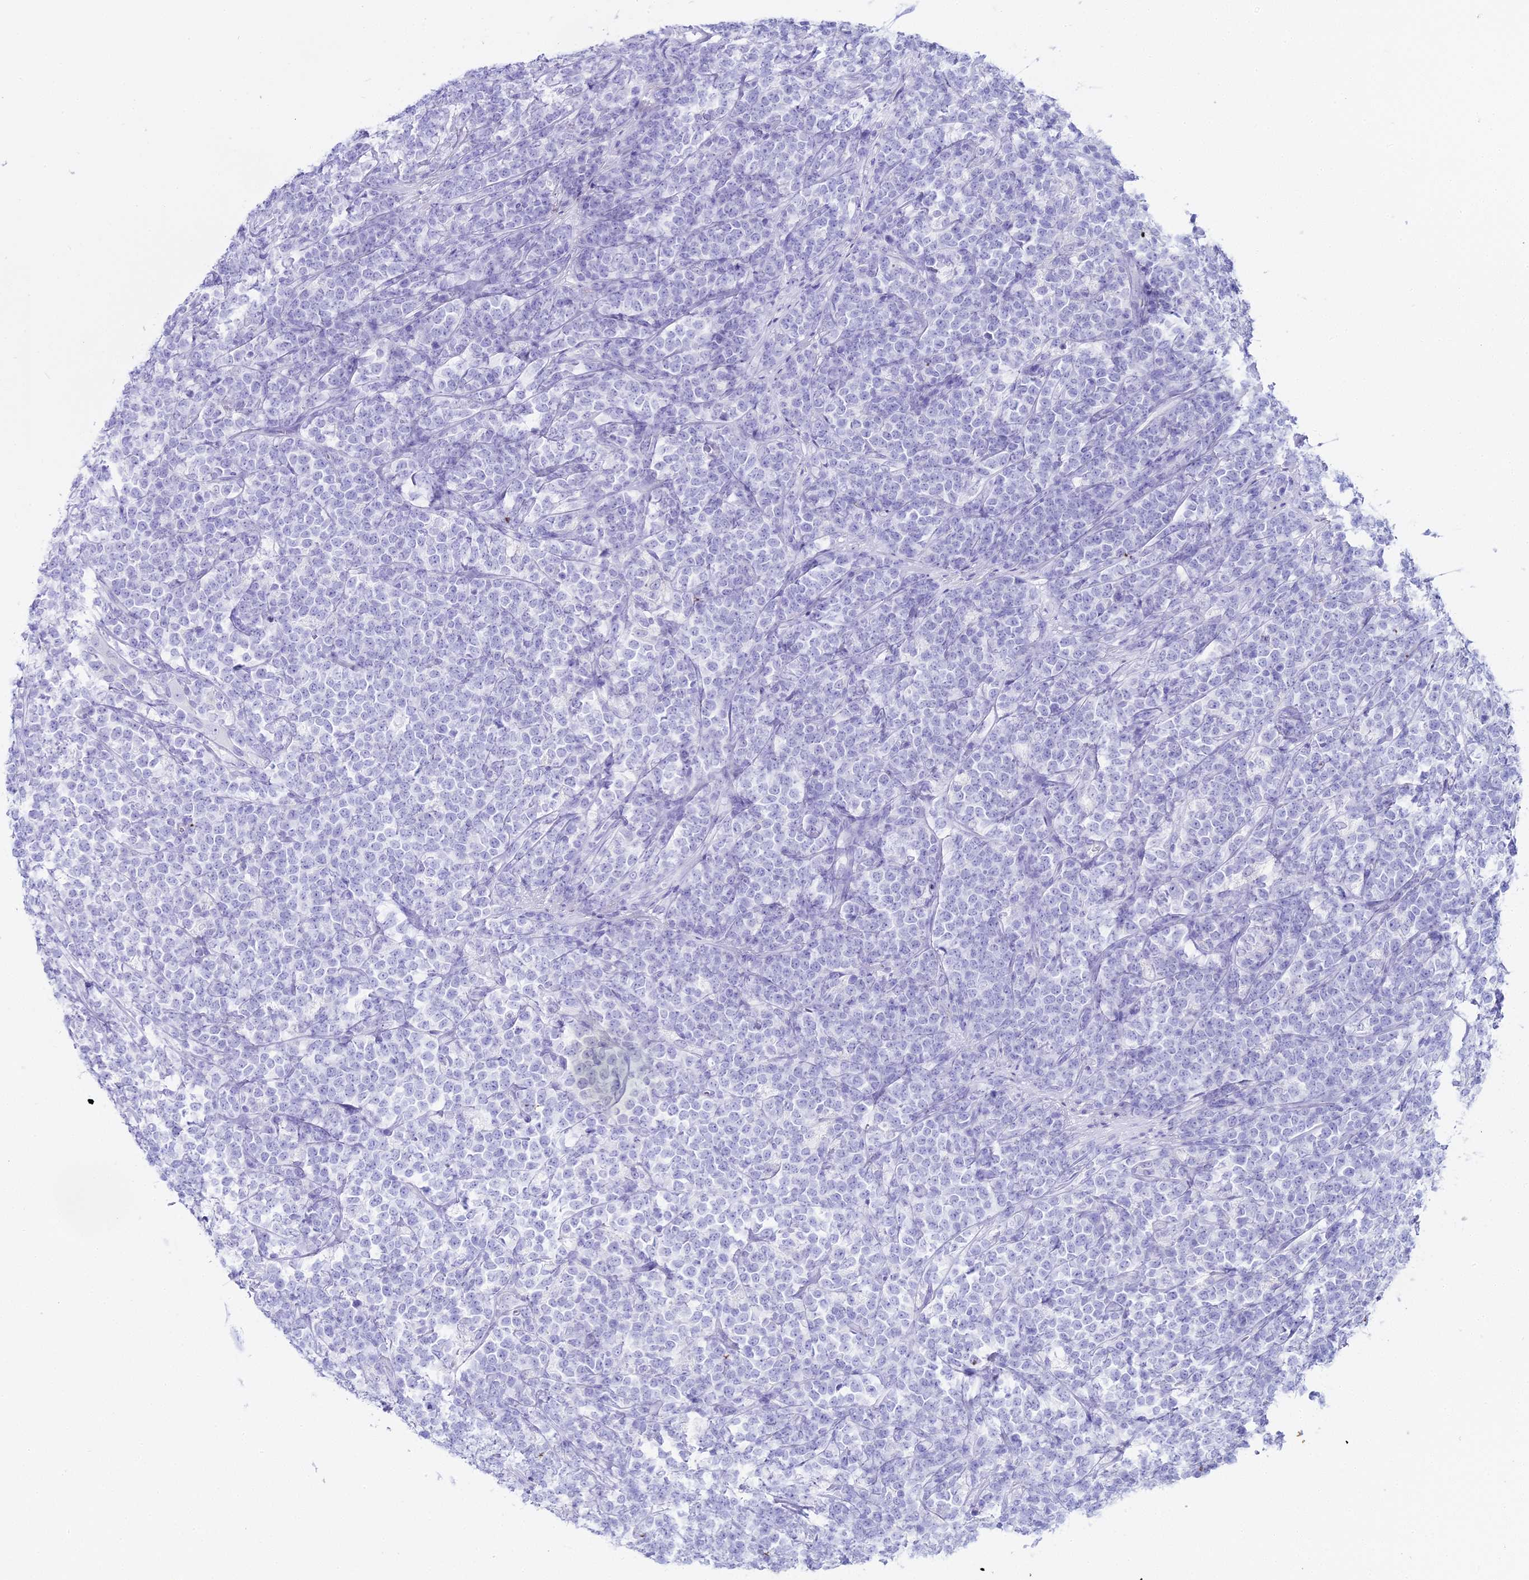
{"staining": {"intensity": "negative", "quantity": "none", "location": "none"}, "tissue": "lymphoma", "cell_type": "Tumor cells", "image_type": "cancer", "snomed": [{"axis": "morphology", "description": "Malignant lymphoma, non-Hodgkin's type, High grade"}, {"axis": "topography", "description": "Small intestine"}], "caption": "Immunohistochemical staining of lymphoma exhibits no significant positivity in tumor cells. (DAB IHC with hematoxylin counter stain).", "gene": "CGB2", "patient": {"sex": "male", "age": 8}}